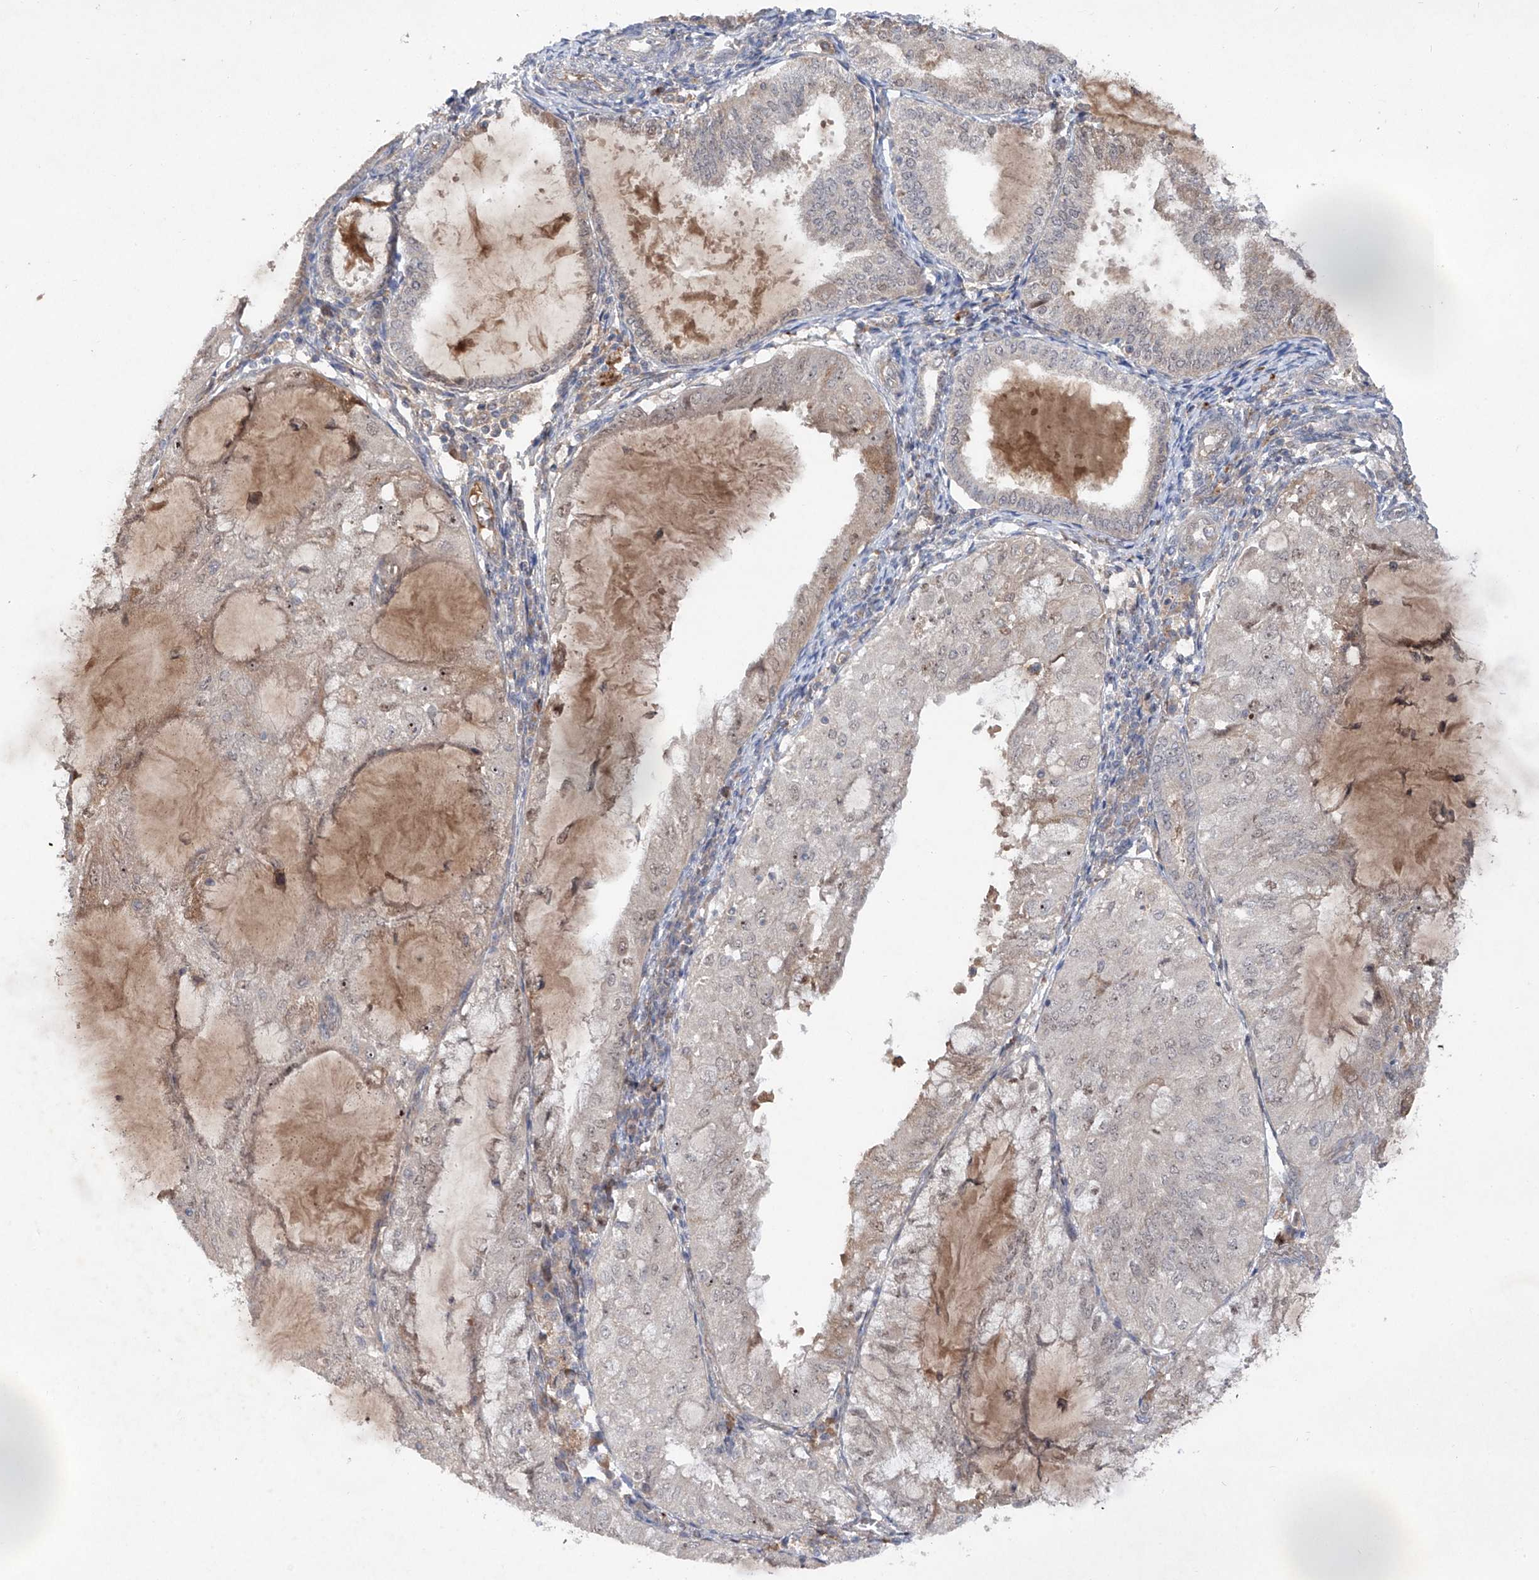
{"staining": {"intensity": "weak", "quantity": "<25%", "location": "cytoplasmic/membranous,nuclear"}, "tissue": "endometrial cancer", "cell_type": "Tumor cells", "image_type": "cancer", "snomed": [{"axis": "morphology", "description": "Adenocarcinoma, NOS"}, {"axis": "topography", "description": "Endometrium"}], "caption": "Immunohistochemistry of human adenocarcinoma (endometrial) exhibits no staining in tumor cells.", "gene": "FAM135A", "patient": {"sex": "female", "age": 81}}